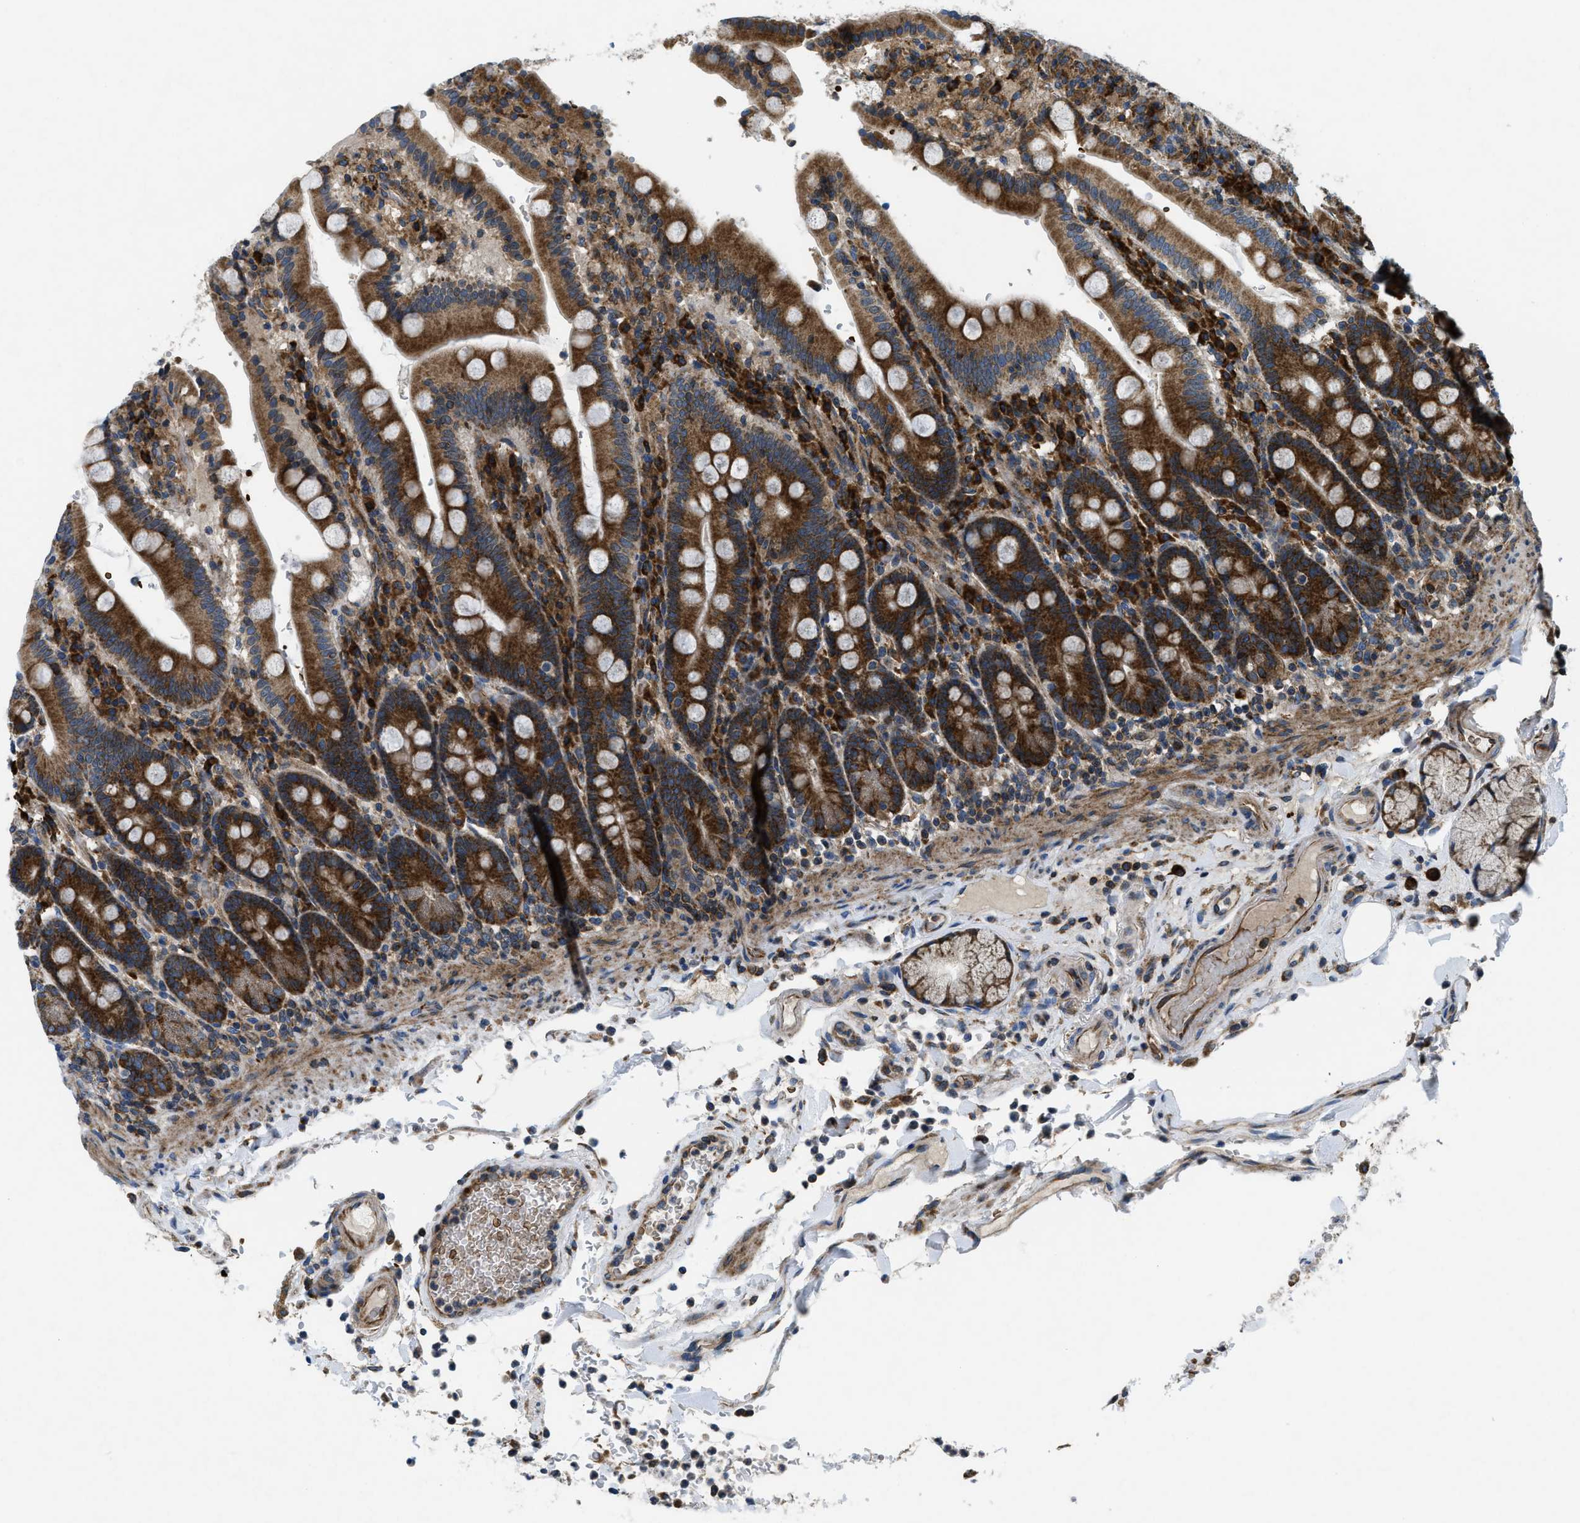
{"staining": {"intensity": "strong", "quantity": ">75%", "location": "cytoplasmic/membranous"}, "tissue": "duodenum", "cell_type": "Glandular cells", "image_type": "normal", "snomed": [{"axis": "morphology", "description": "Normal tissue, NOS"}, {"axis": "topography", "description": "Small intestine, NOS"}], "caption": "Immunohistochemistry (IHC) (DAB) staining of unremarkable duodenum demonstrates strong cytoplasmic/membranous protein expression in about >75% of glandular cells.", "gene": "CSPG4", "patient": {"sex": "female", "age": 71}}